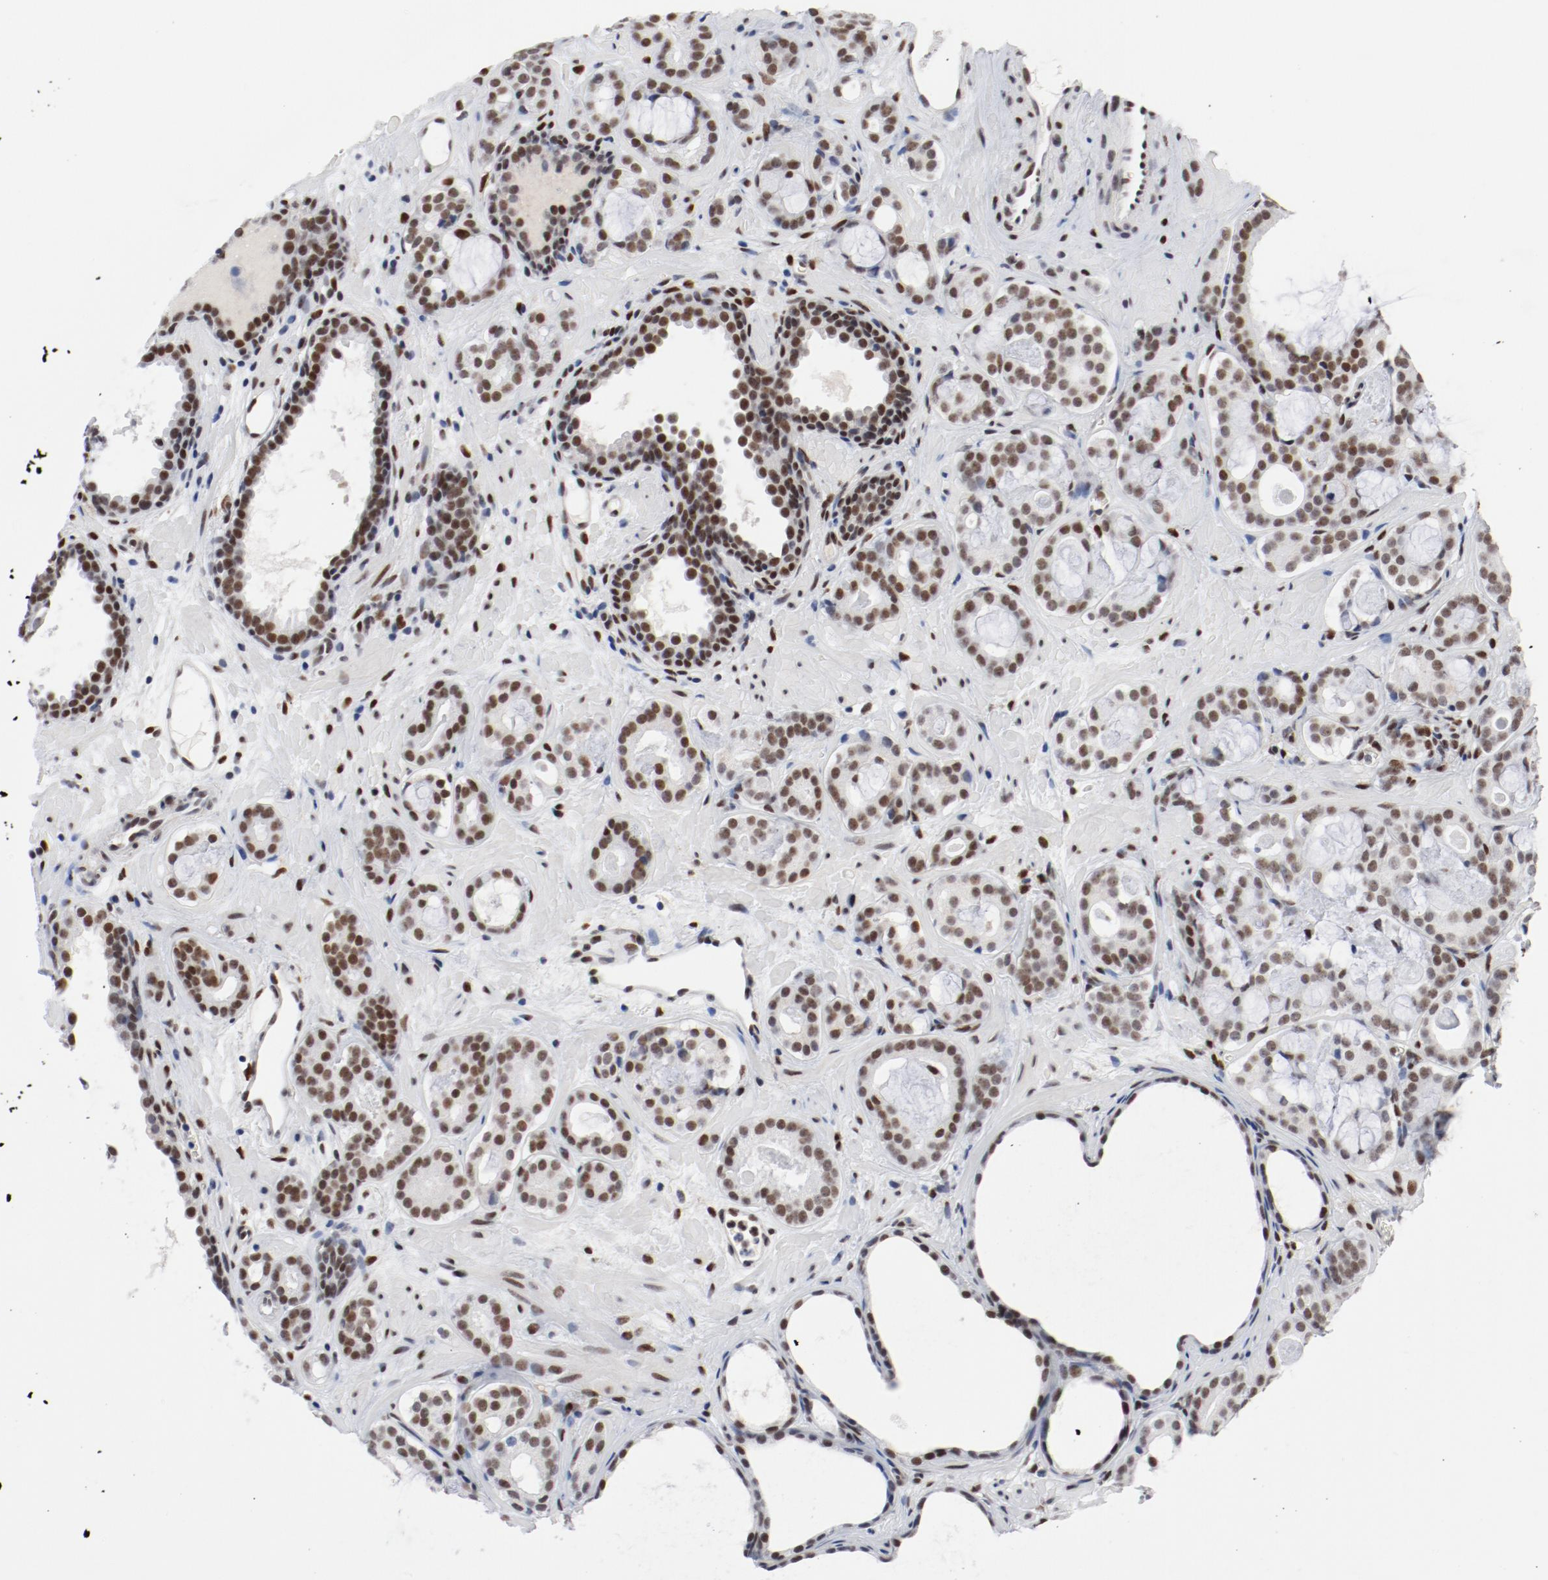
{"staining": {"intensity": "moderate", "quantity": ">75%", "location": "nuclear"}, "tissue": "prostate cancer", "cell_type": "Tumor cells", "image_type": "cancer", "snomed": [{"axis": "morphology", "description": "Adenocarcinoma, Low grade"}, {"axis": "topography", "description": "Prostate"}], "caption": "Immunohistochemistry of human prostate cancer displays medium levels of moderate nuclear staining in approximately >75% of tumor cells. (Stains: DAB in brown, nuclei in blue, Microscopy: brightfield microscopy at high magnification).", "gene": "ARNT", "patient": {"sex": "male", "age": 57}}